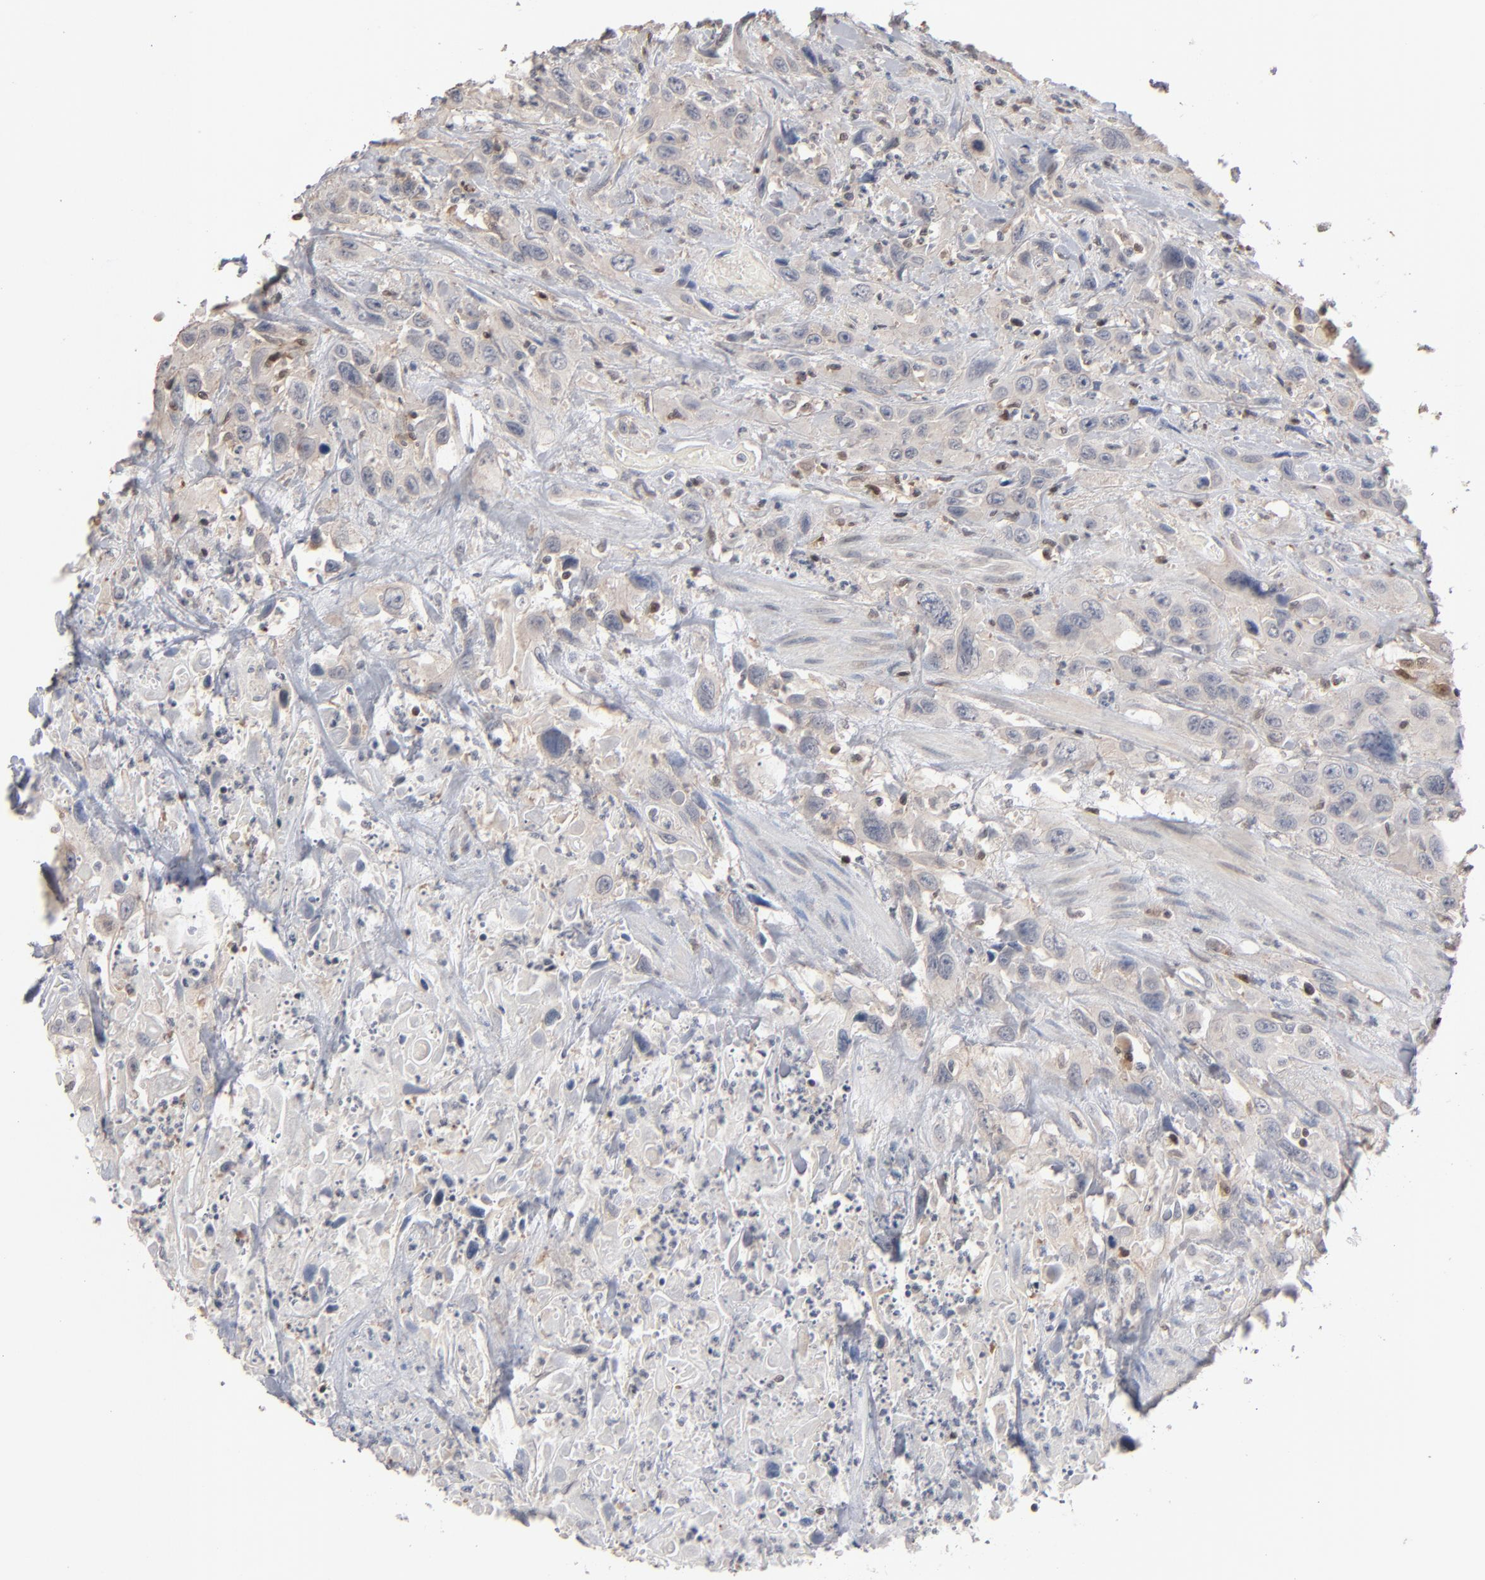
{"staining": {"intensity": "negative", "quantity": "none", "location": "none"}, "tissue": "urothelial cancer", "cell_type": "Tumor cells", "image_type": "cancer", "snomed": [{"axis": "morphology", "description": "Urothelial carcinoma, High grade"}, {"axis": "topography", "description": "Urinary bladder"}], "caption": "Immunohistochemical staining of human high-grade urothelial carcinoma reveals no significant positivity in tumor cells.", "gene": "STAT4", "patient": {"sex": "female", "age": 84}}